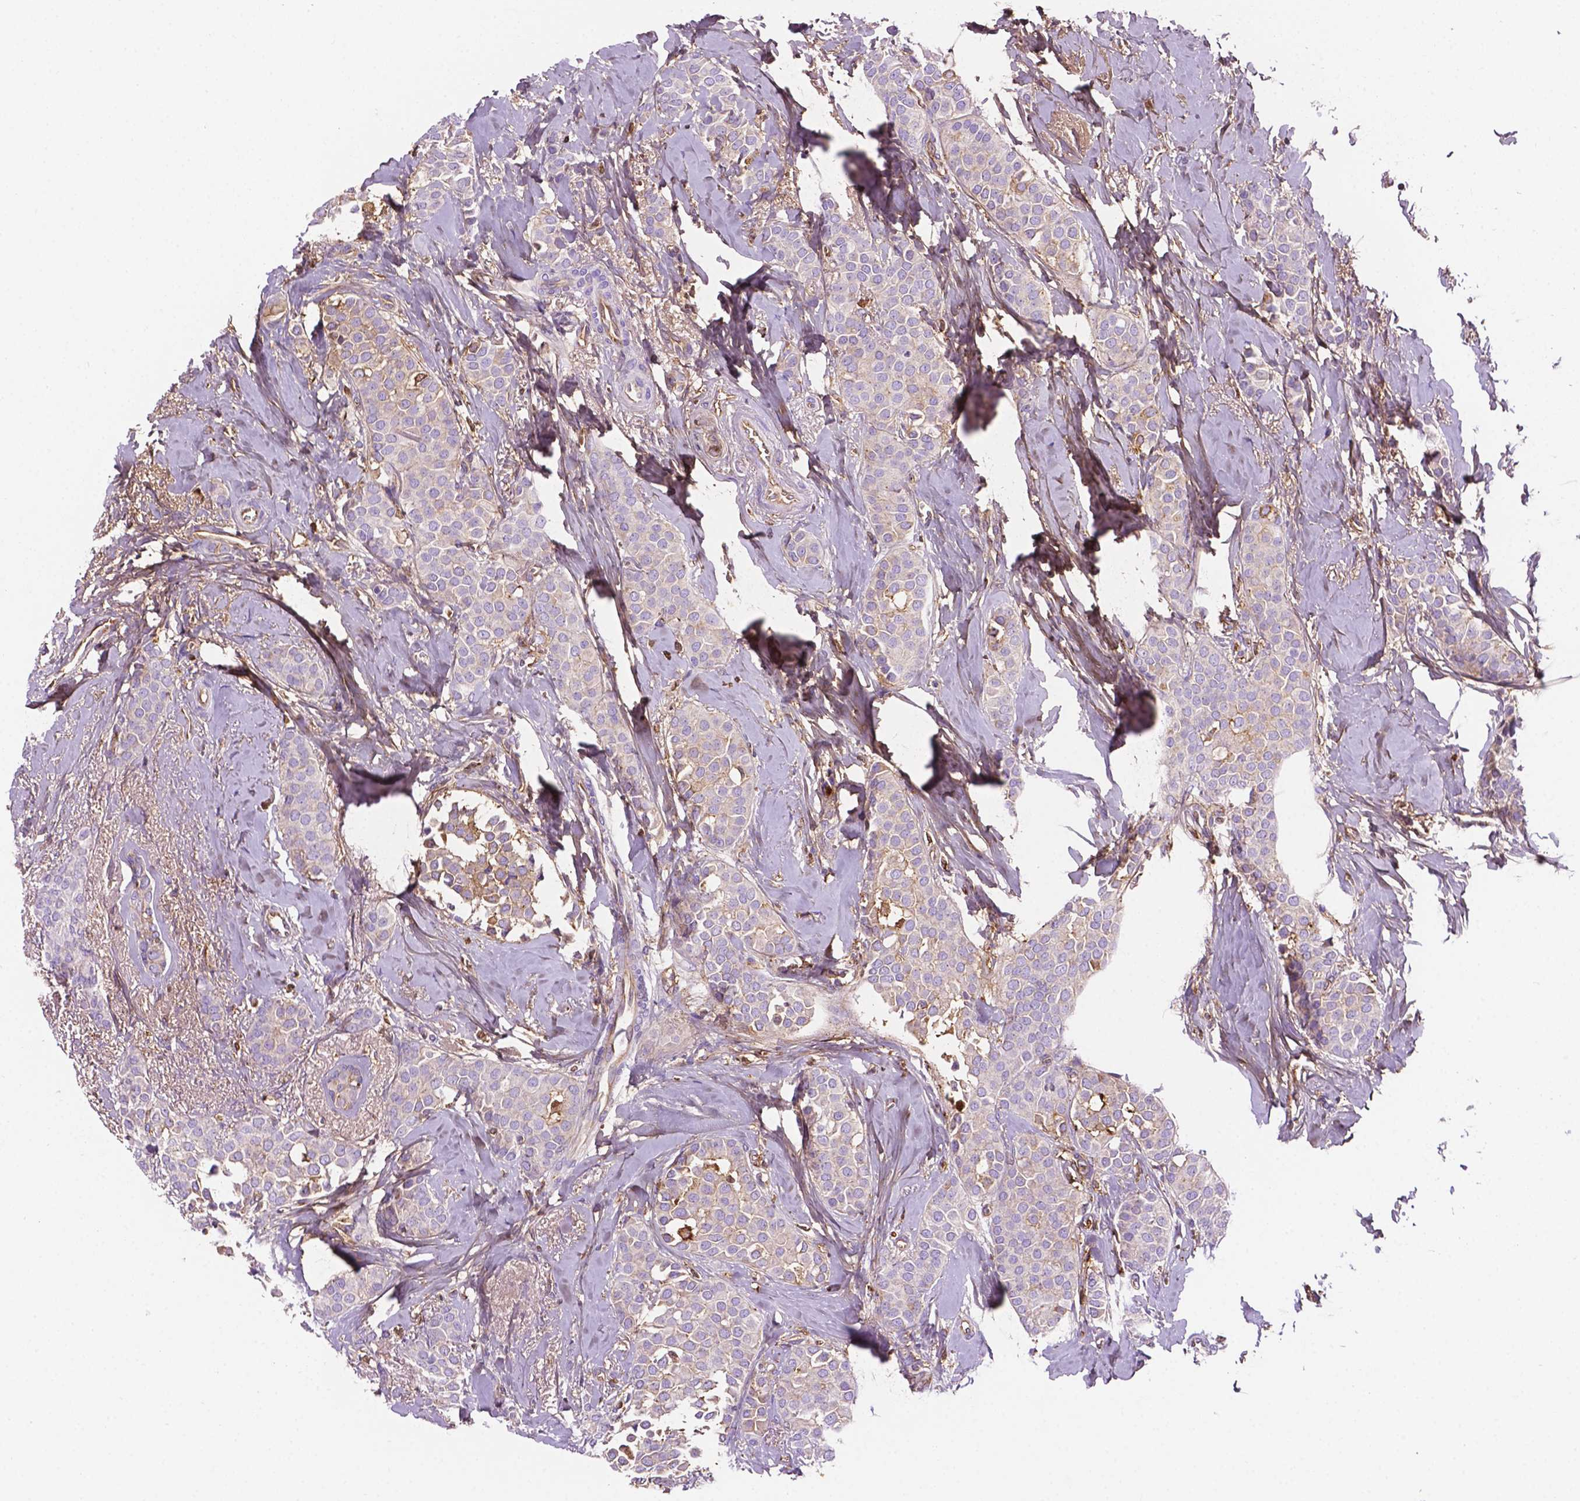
{"staining": {"intensity": "negative", "quantity": "none", "location": "none"}, "tissue": "breast cancer", "cell_type": "Tumor cells", "image_type": "cancer", "snomed": [{"axis": "morphology", "description": "Duct carcinoma"}, {"axis": "topography", "description": "Breast"}], "caption": "Tumor cells show no significant protein staining in breast cancer.", "gene": "DCN", "patient": {"sex": "female", "age": 79}}